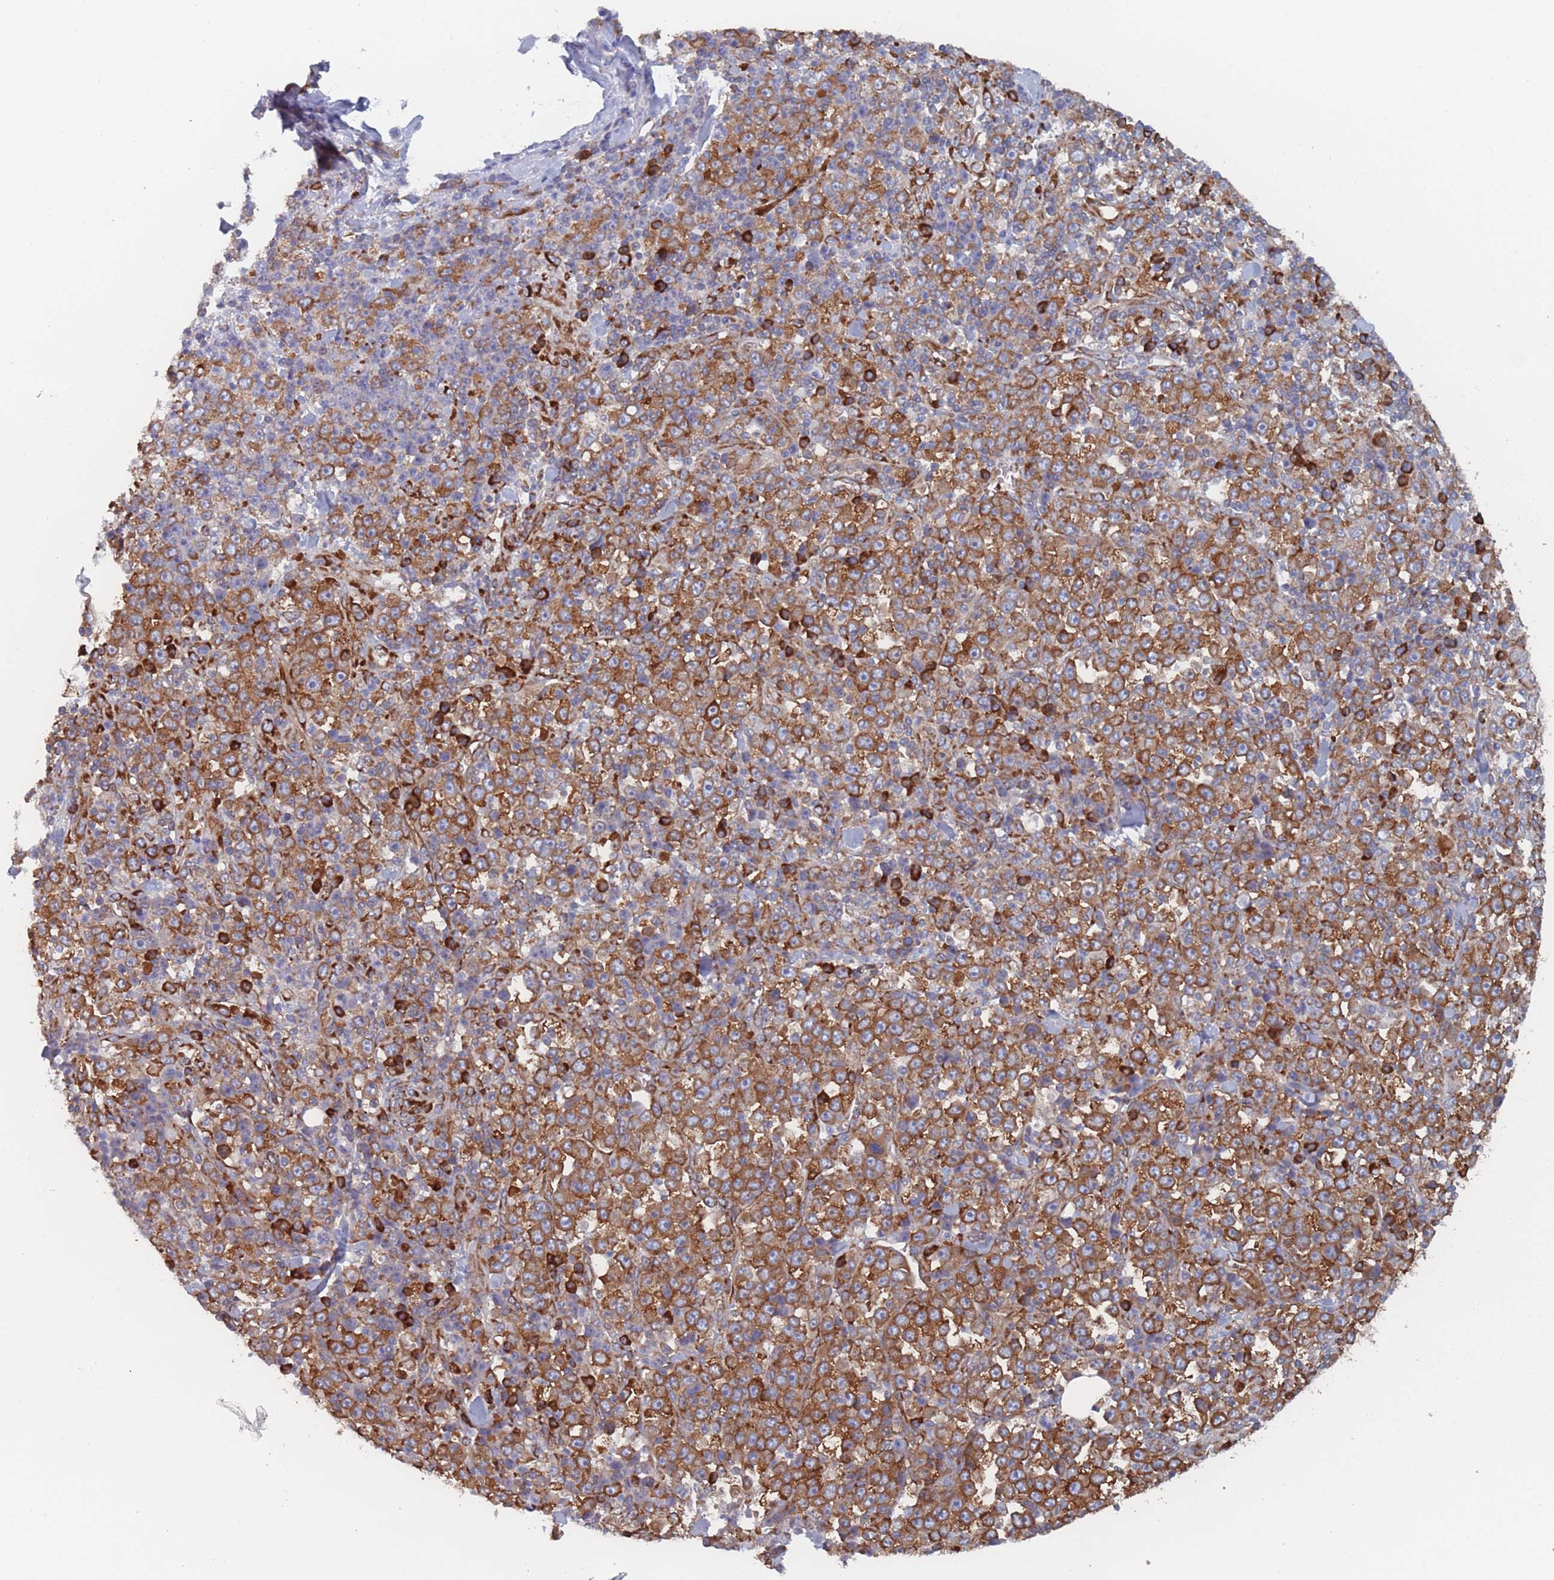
{"staining": {"intensity": "moderate", "quantity": ">75%", "location": "cytoplasmic/membranous"}, "tissue": "stomach cancer", "cell_type": "Tumor cells", "image_type": "cancer", "snomed": [{"axis": "morphology", "description": "Normal tissue, NOS"}, {"axis": "morphology", "description": "Adenocarcinoma, NOS"}, {"axis": "topography", "description": "Stomach, upper"}, {"axis": "topography", "description": "Stomach"}], "caption": "Moderate cytoplasmic/membranous protein staining is identified in approximately >75% of tumor cells in adenocarcinoma (stomach).", "gene": "EEF1B2", "patient": {"sex": "male", "age": 59}}